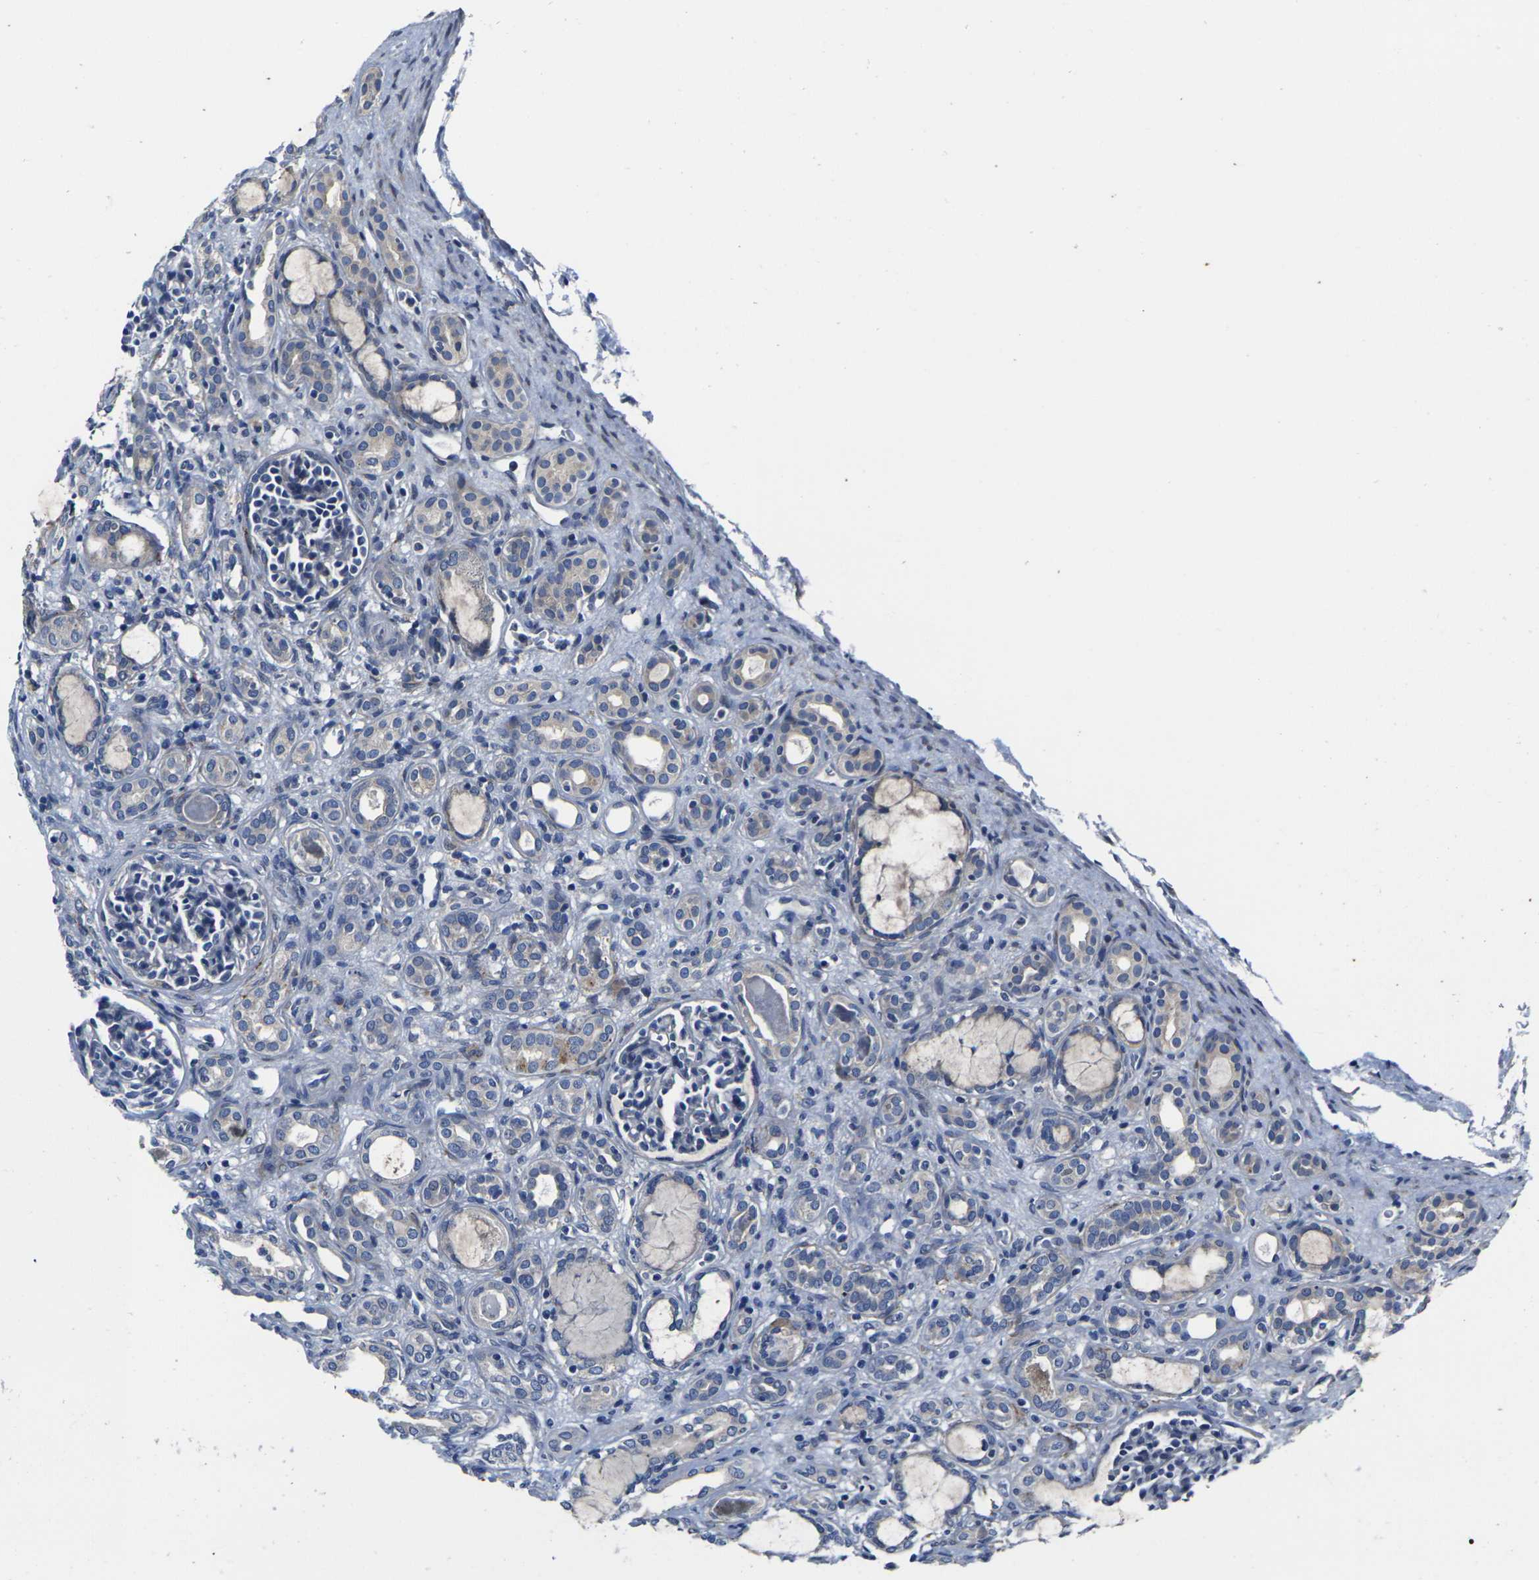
{"staining": {"intensity": "negative", "quantity": "none", "location": "none"}, "tissue": "kidney", "cell_type": "Cells in glomeruli", "image_type": "normal", "snomed": [{"axis": "morphology", "description": "Normal tissue, NOS"}, {"axis": "topography", "description": "Kidney"}], "caption": "Unremarkable kidney was stained to show a protein in brown. There is no significant positivity in cells in glomeruli.", "gene": "CYP2C8", "patient": {"sex": "male", "age": 7}}